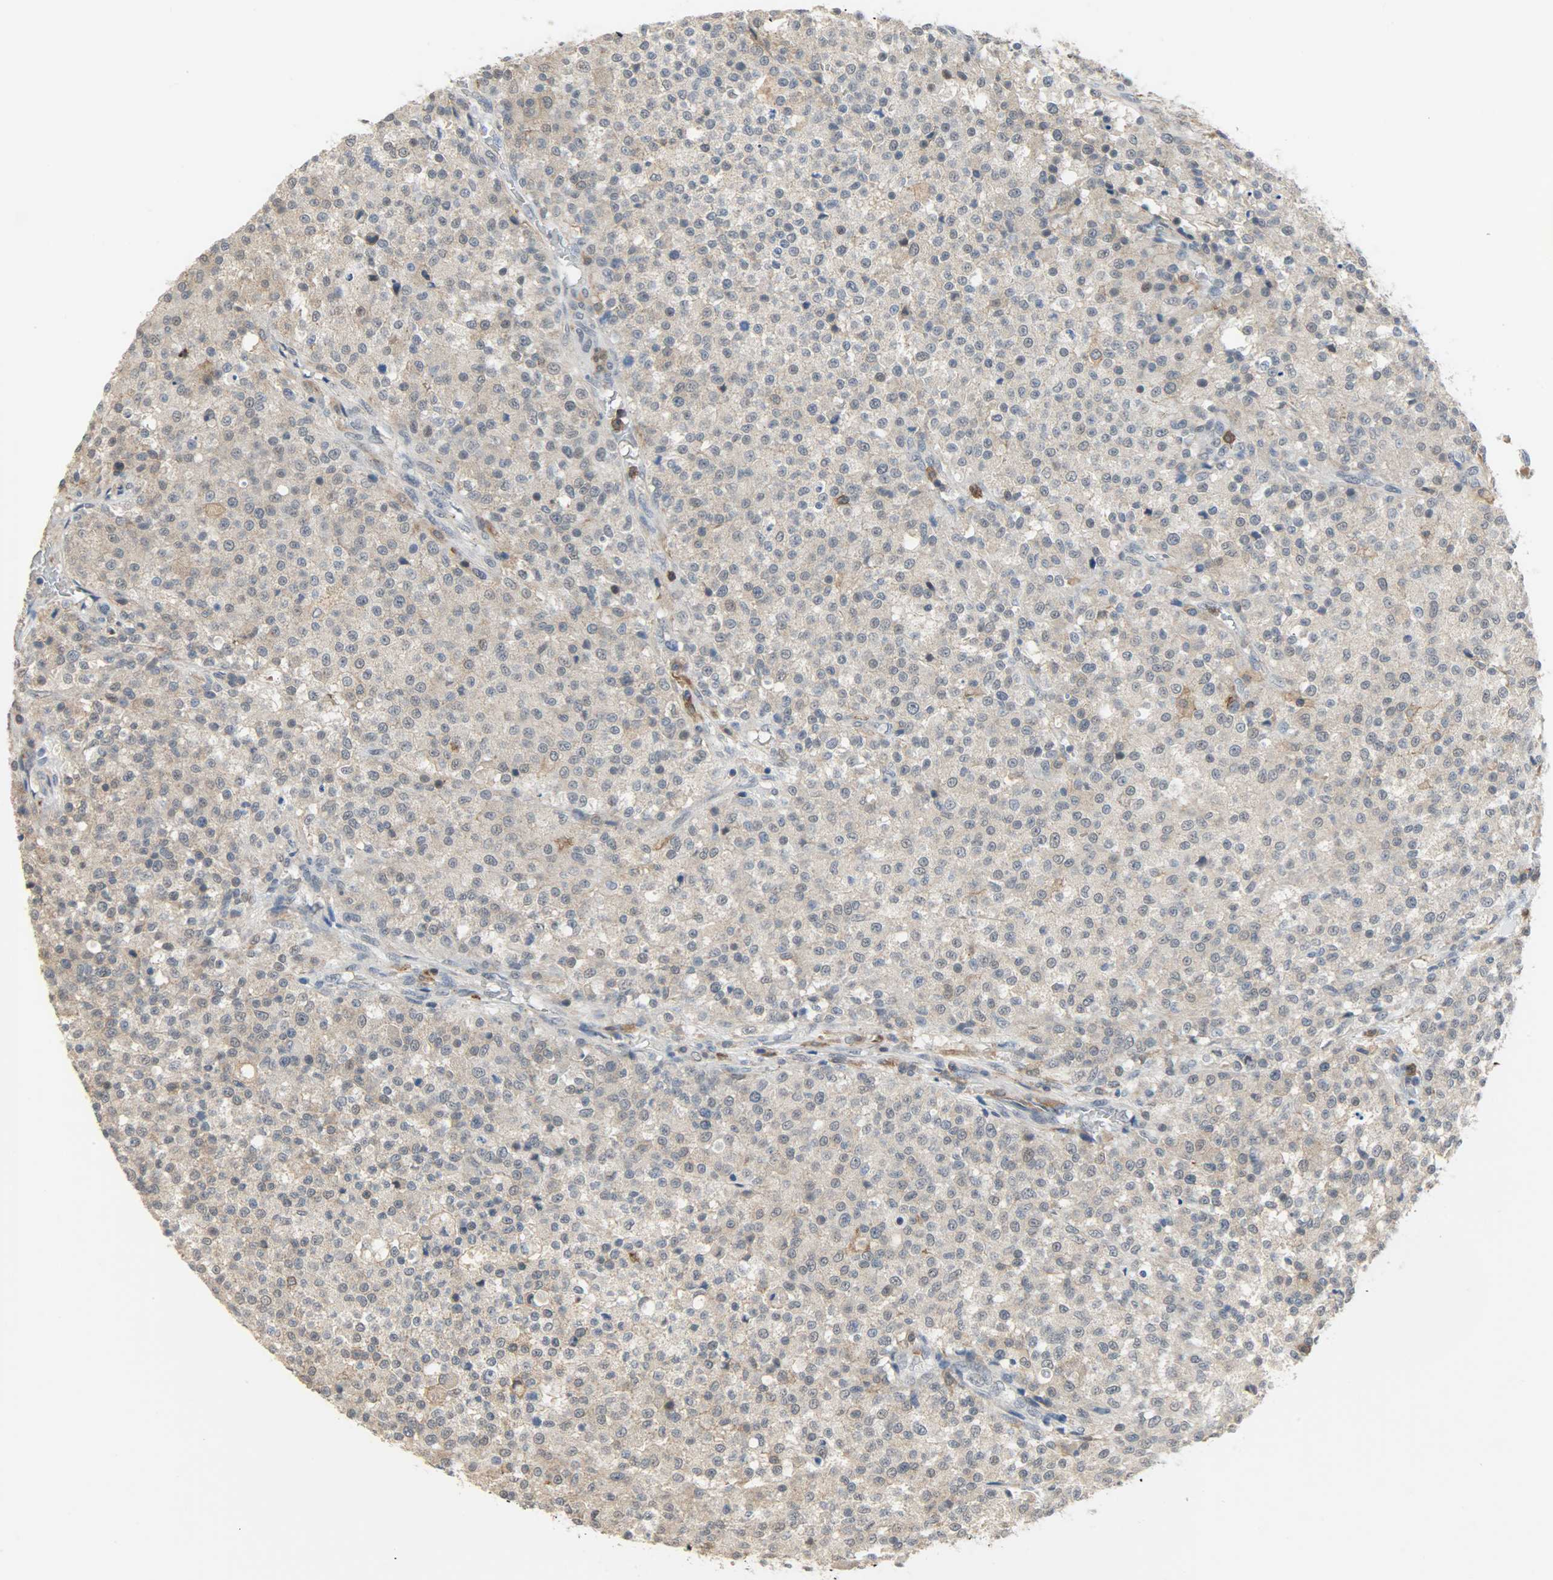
{"staining": {"intensity": "weak", "quantity": "25%-75%", "location": "cytoplasmic/membranous"}, "tissue": "testis cancer", "cell_type": "Tumor cells", "image_type": "cancer", "snomed": [{"axis": "morphology", "description": "Seminoma, NOS"}, {"axis": "topography", "description": "Testis"}], "caption": "Human testis seminoma stained with a protein marker reveals weak staining in tumor cells.", "gene": "SKAP2", "patient": {"sex": "male", "age": 59}}